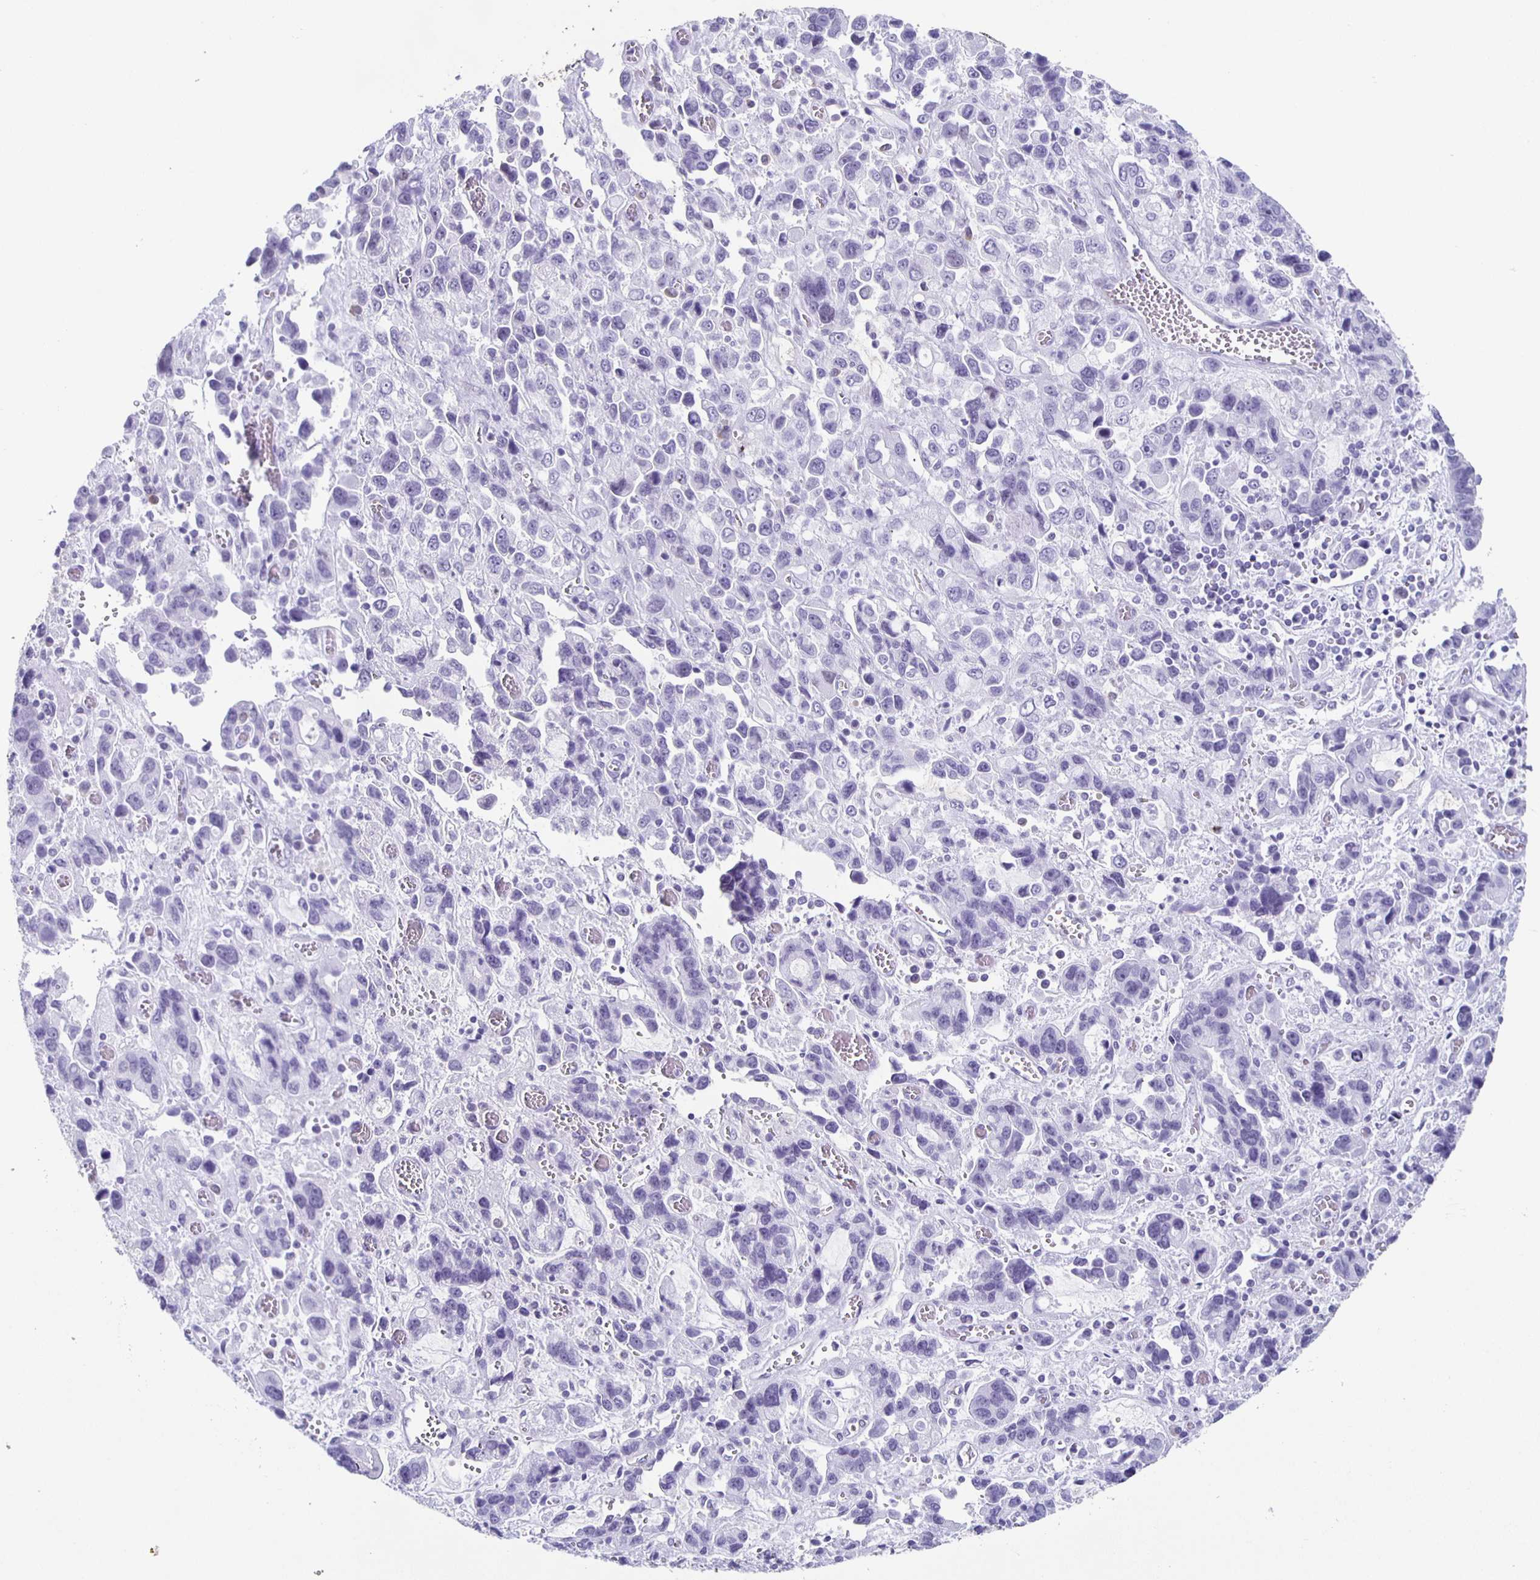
{"staining": {"intensity": "negative", "quantity": "none", "location": "none"}, "tissue": "stomach cancer", "cell_type": "Tumor cells", "image_type": "cancer", "snomed": [{"axis": "morphology", "description": "Adenocarcinoma, NOS"}, {"axis": "topography", "description": "Stomach, upper"}], "caption": "The histopathology image displays no significant expression in tumor cells of stomach cancer (adenocarcinoma).", "gene": "TPPP", "patient": {"sex": "female", "age": 81}}